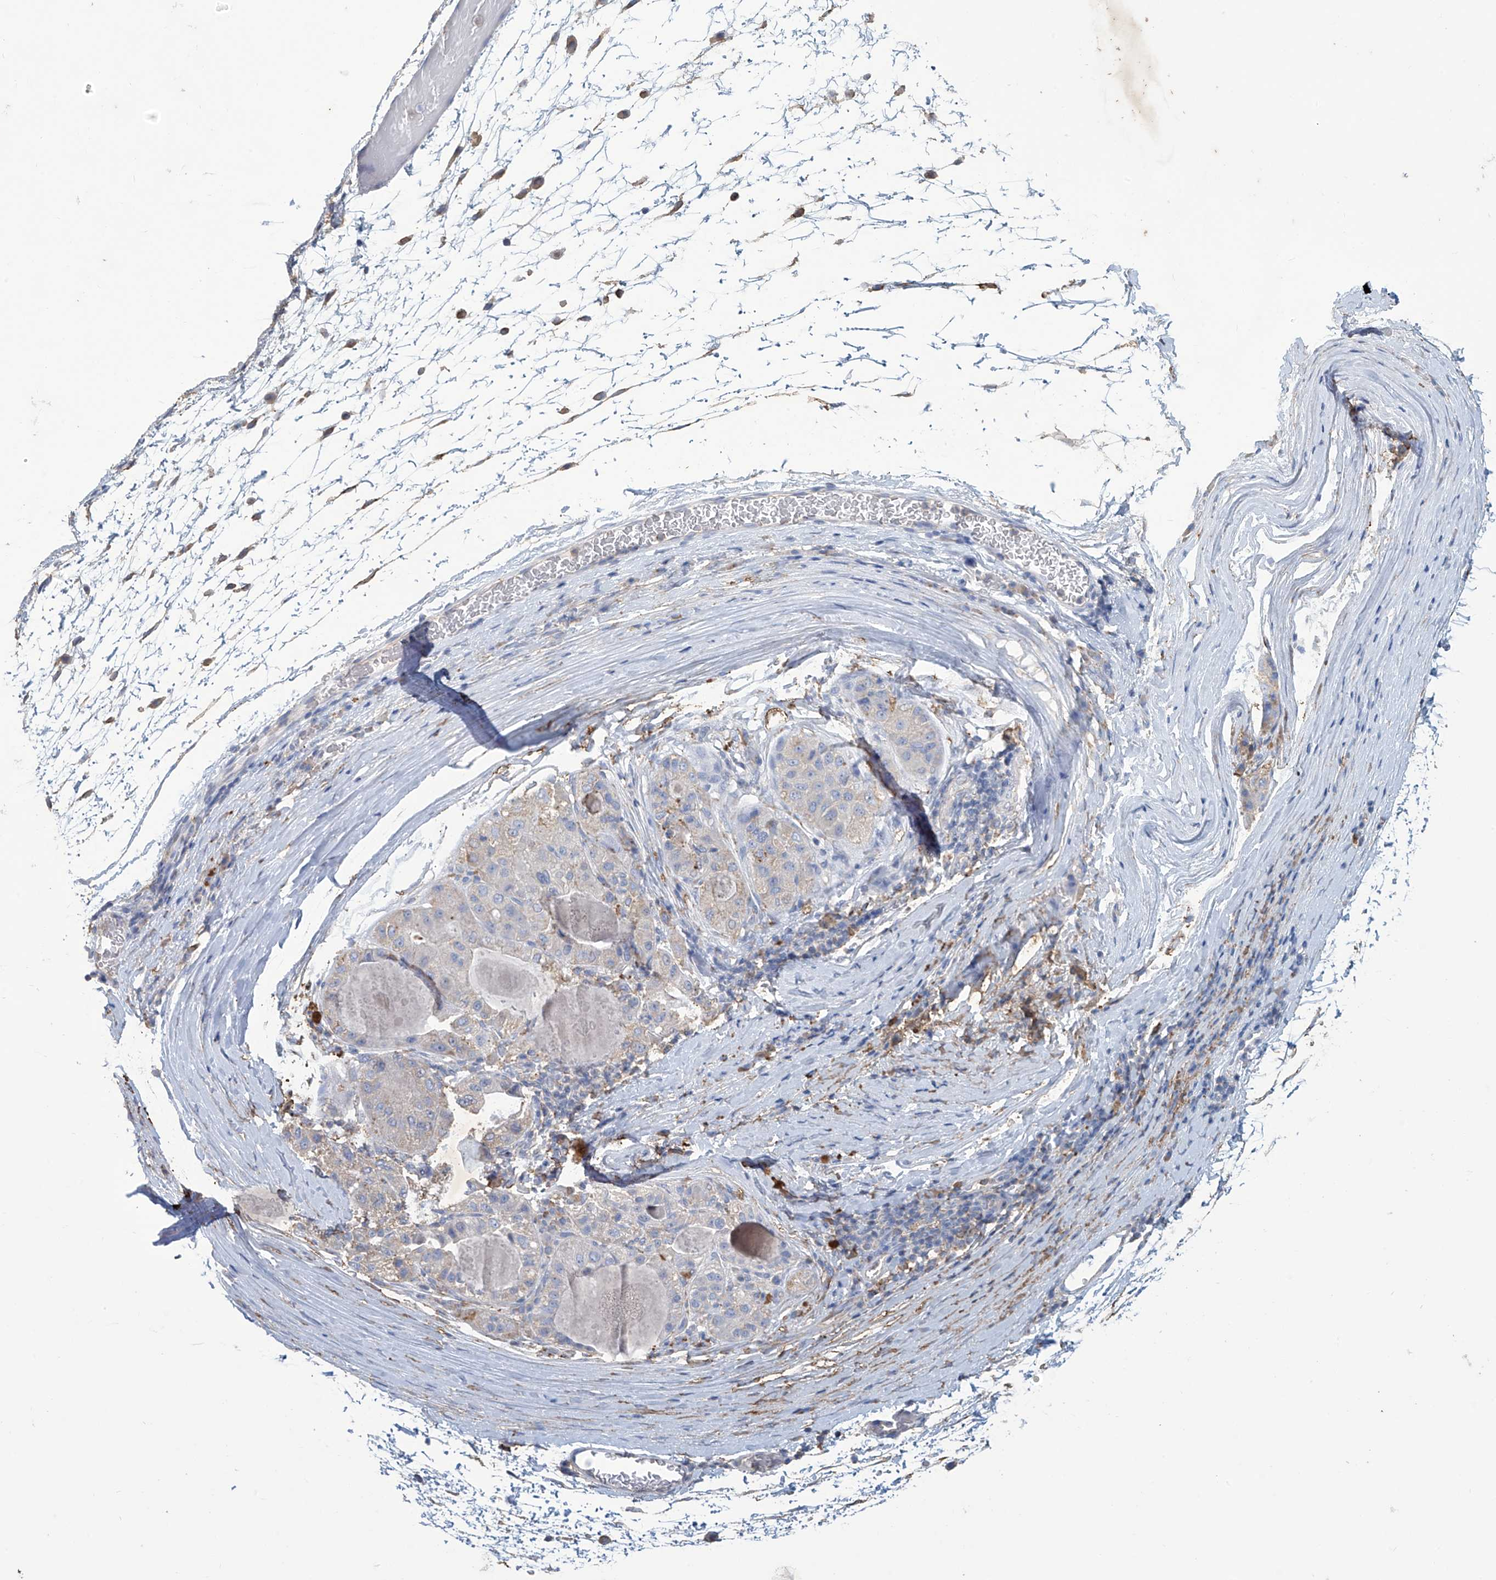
{"staining": {"intensity": "negative", "quantity": "none", "location": "none"}, "tissue": "liver cancer", "cell_type": "Tumor cells", "image_type": "cancer", "snomed": [{"axis": "morphology", "description": "Carcinoma, Hepatocellular, NOS"}, {"axis": "topography", "description": "Liver"}], "caption": "The photomicrograph reveals no significant staining in tumor cells of liver cancer.", "gene": "OGT", "patient": {"sex": "male", "age": 80}}